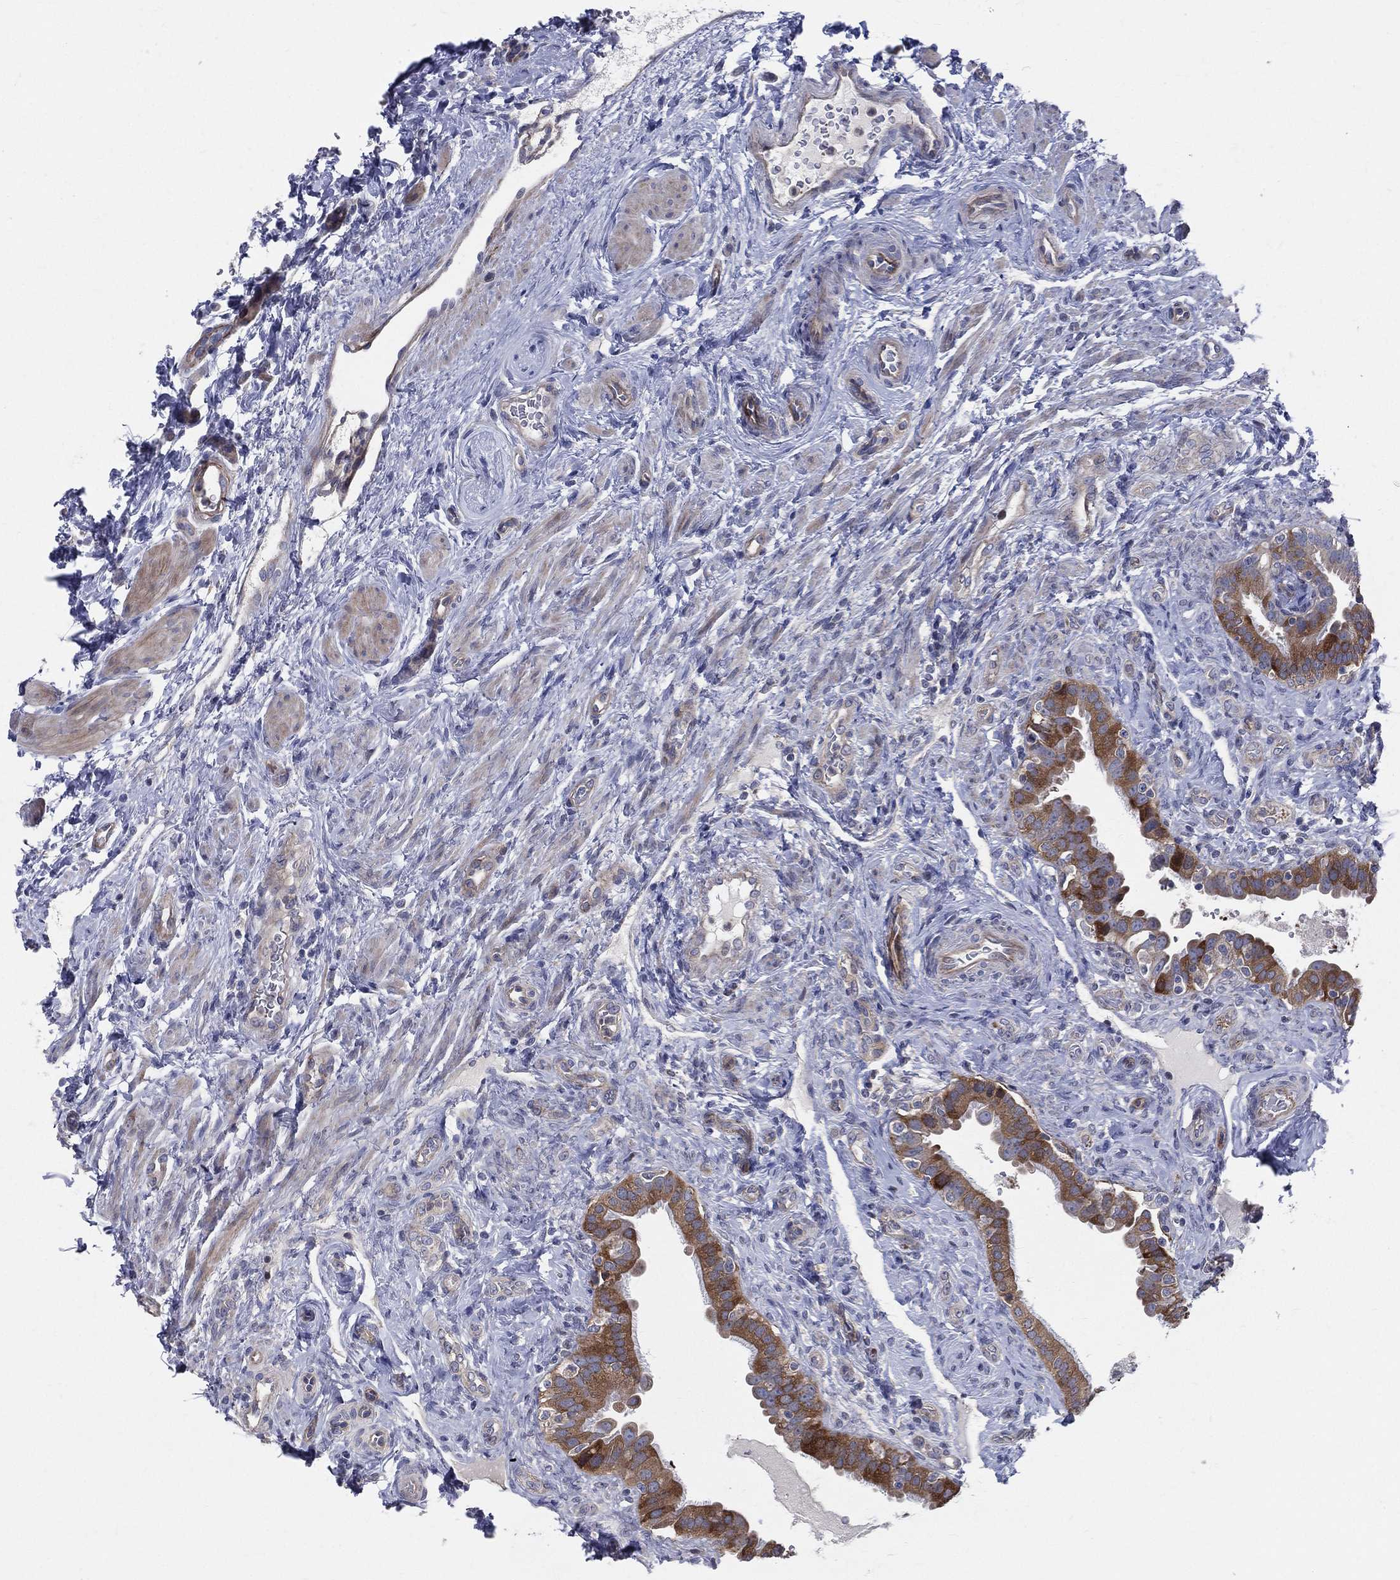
{"staining": {"intensity": "strong", "quantity": "25%-75%", "location": "cytoplasmic/membranous"}, "tissue": "fallopian tube", "cell_type": "Glandular cells", "image_type": "normal", "snomed": [{"axis": "morphology", "description": "Normal tissue, NOS"}, {"axis": "topography", "description": "Fallopian tube"}], "caption": "Strong cytoplasmic/membranous protein positivity is appreciated in approximately 25%-75% of glandular cells in fallopian tube. (DAB (3,3'-diaminobenzidine) = brown stain, brightfield microscopy at high magnification).", "gene": "POMZP3", "patient": {"sex": "female", "age": 41}}